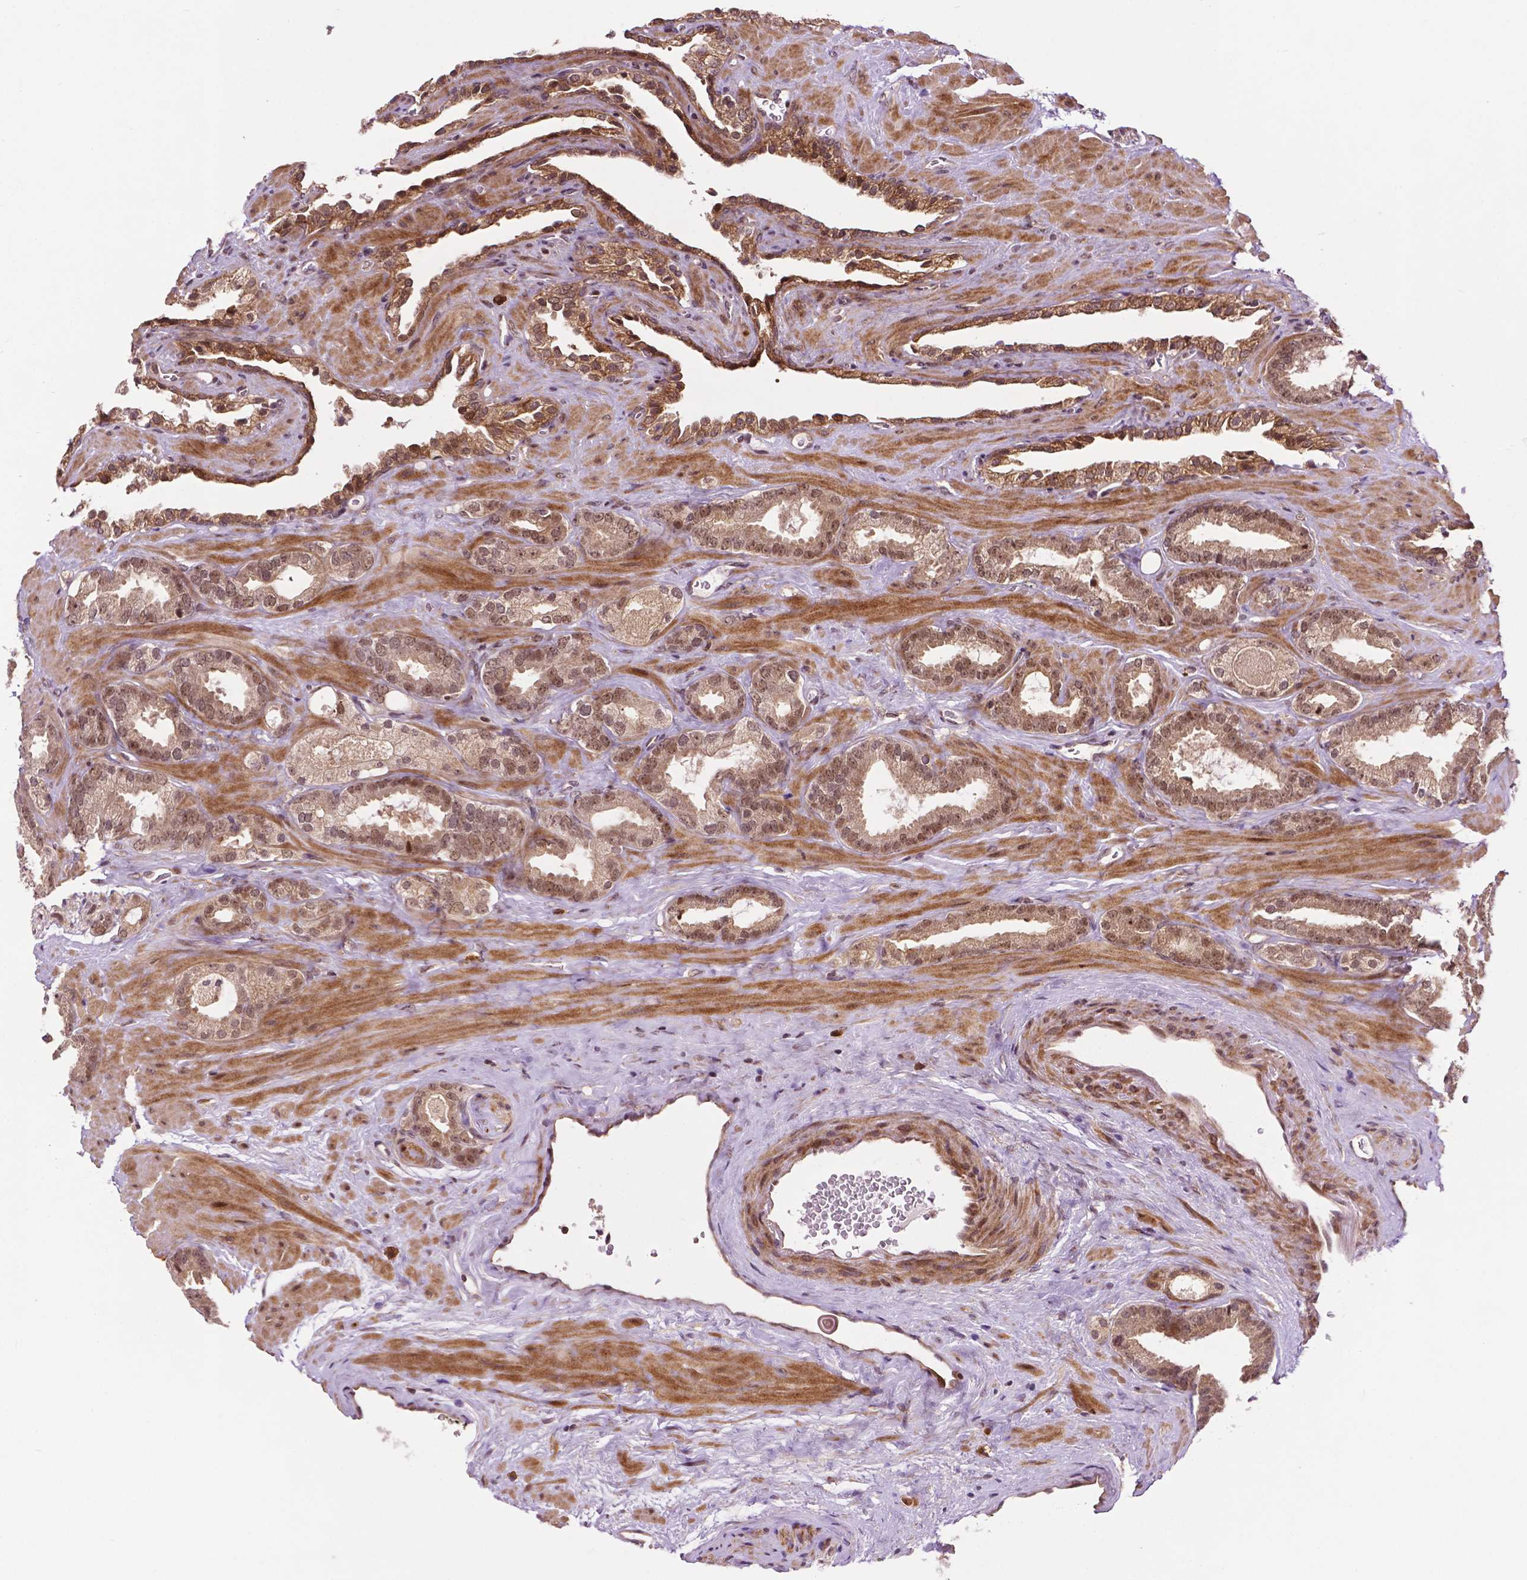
{"staining": {"intensity": "moderate", "quantity": ">75%", "location": "cytoplasmic/membranous,nuclear"}, "tissue": "prostate cancer", "cell_type": "Tumor cells", "image_type": "cancer", "snomed": [{"axis": "morphology", "description": "Adenocarcinoma, Low grade"}, {"axis": "topography", "description": "Prostate"}], "caption": "Prostate cancer stained with DAB IHC shows medium levels of moderate cytoplasmic/membranous and nuclear expression in approximately >75% of tumor cells.", "gene": "TMX2", "patient": {"sex": "male", "age": 62}}